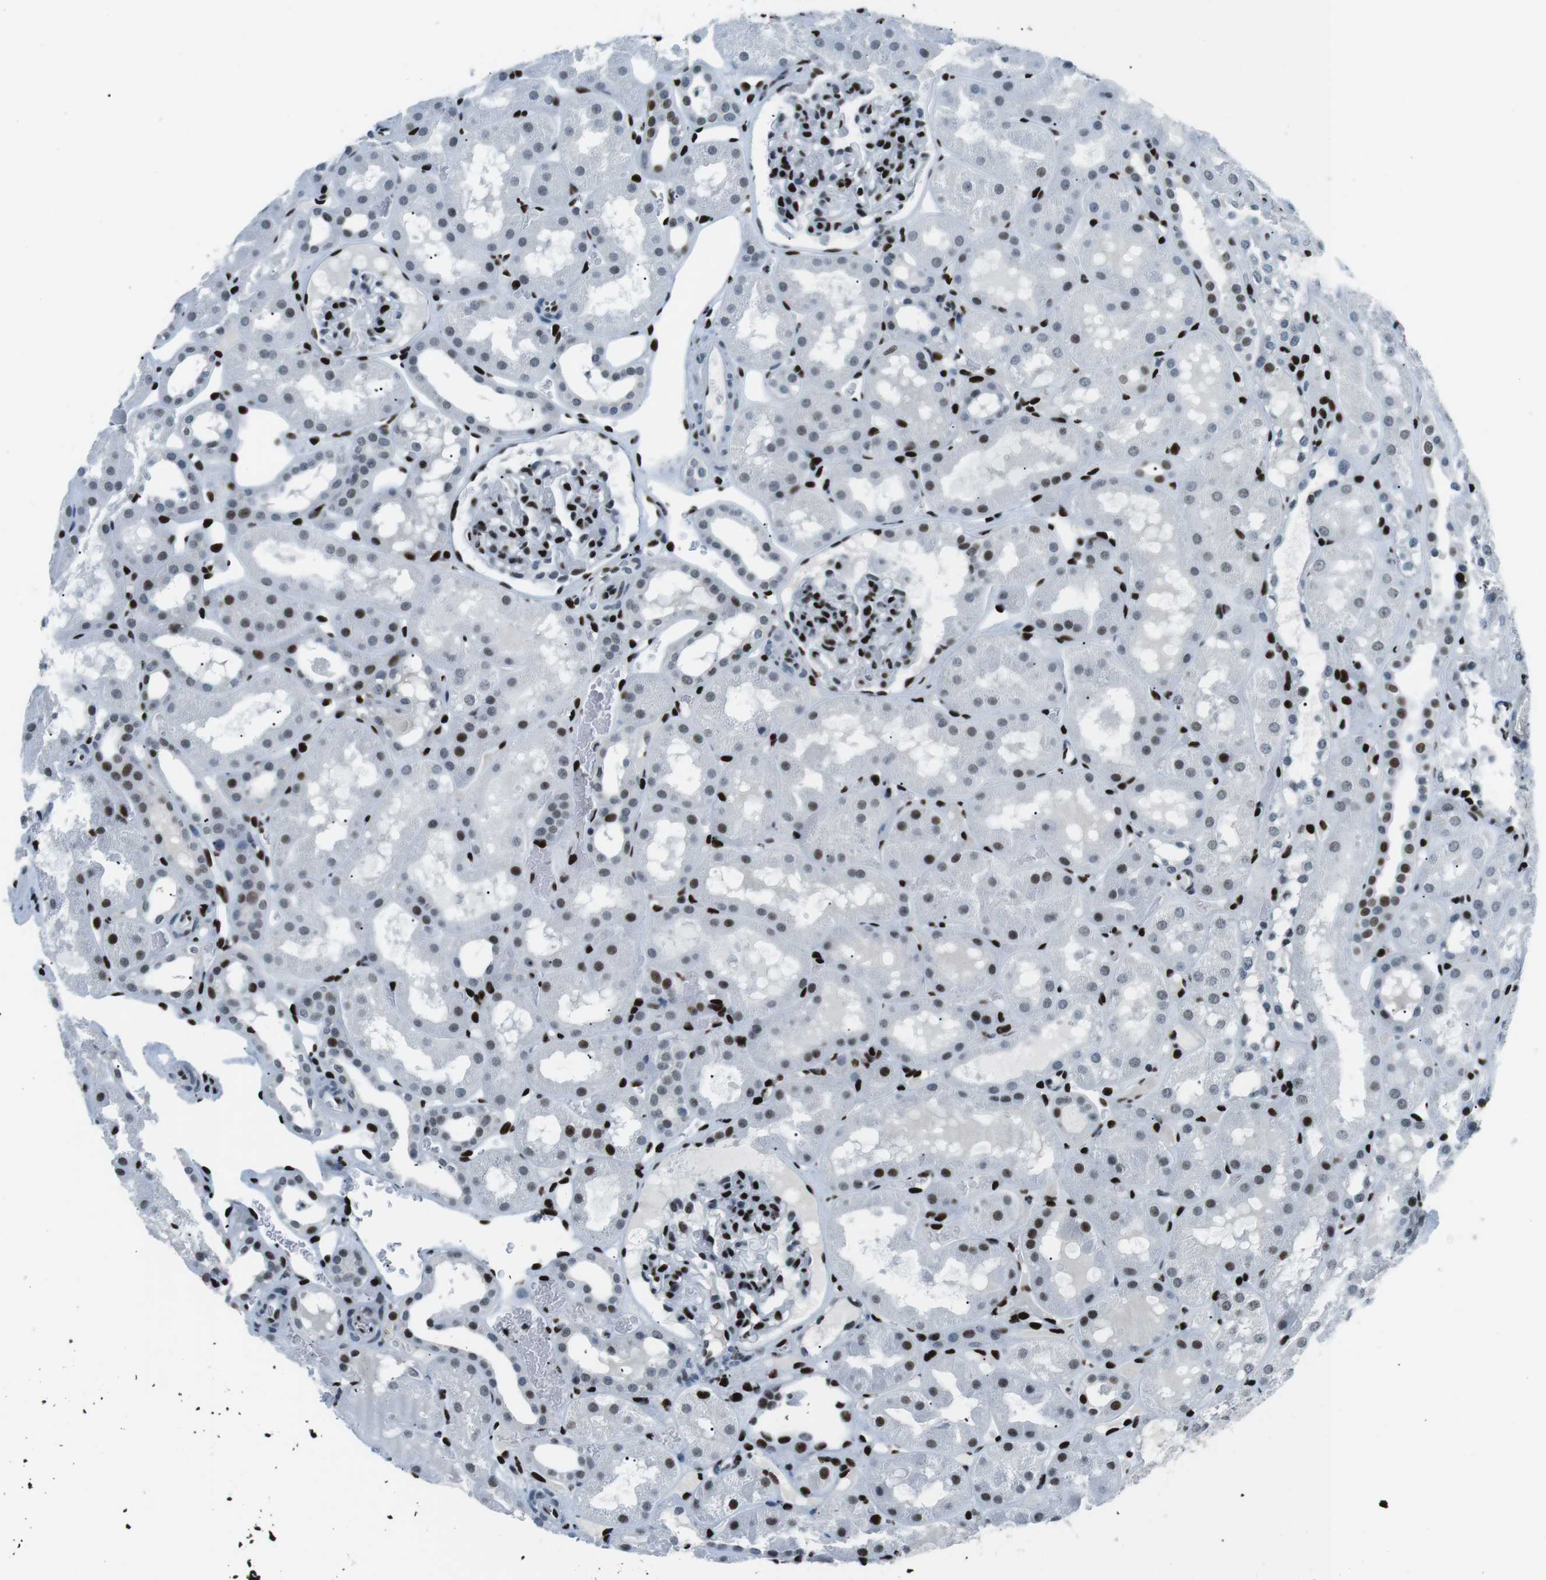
{"staining": {"intensity": "strong", "quantity": "25%-75%", "location": "nuclear"}, "tissue": "kidney", "cell_type": "Cells in glomeruli", "image_type": "normal", "snomed": [{"axis": "morphology", "description": "Normal tissue, NOS"}, {"axis": "topography", "description": "Kidney"}, {"axis": "topography", "description": "Urinary bladder"}], "caption": "High-magnification brightfield microscopy of benign kidney stained with DAB (brown) and counterstained with hematoxylin (blue). cells in glomeruli exhibit strong nuclear staining is appreciated in about25%-75% of cells. Nuclei are stained in blue.", "gene": "PML", "patient": {"sex": "male", "age": 16}}